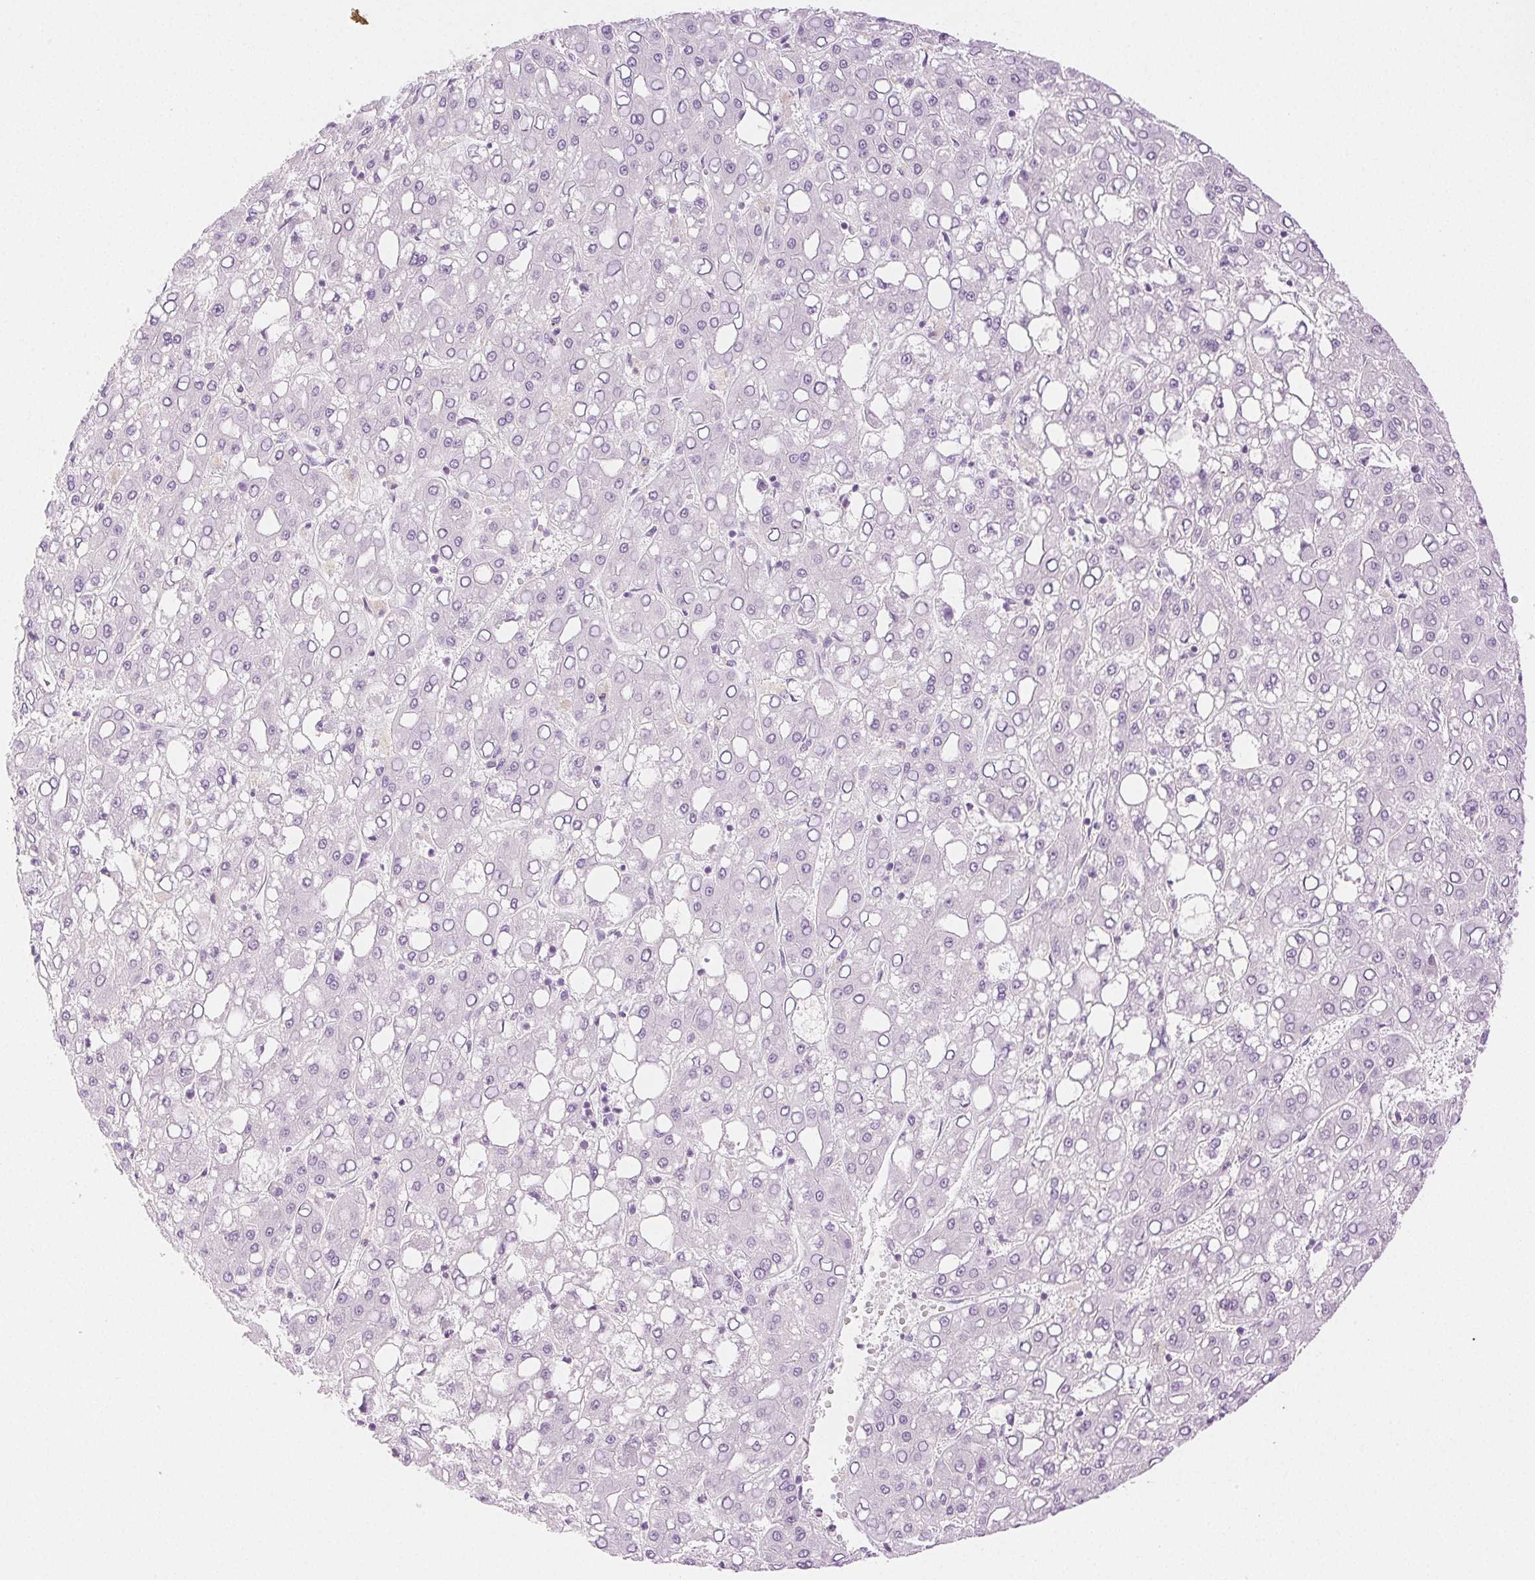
{"staining": {"intensity": "negative", "quantity": "none", "location": "none"}, "tissue": "liver cancer", "cell_type": "Tumor cells", "image_type": "cancer", "snomed": [{"axis": "morphology", "description": "Carcinoma, Hepatocellular, NOS"}, {"axis": "topography", "description": "Liver"}], "caption": "Tumor cells show no significant positivity in liver cancer (hepatocellular carcinoma).", "gene": "SPACA4", "patient": {"sex": "male", "age": 65}}